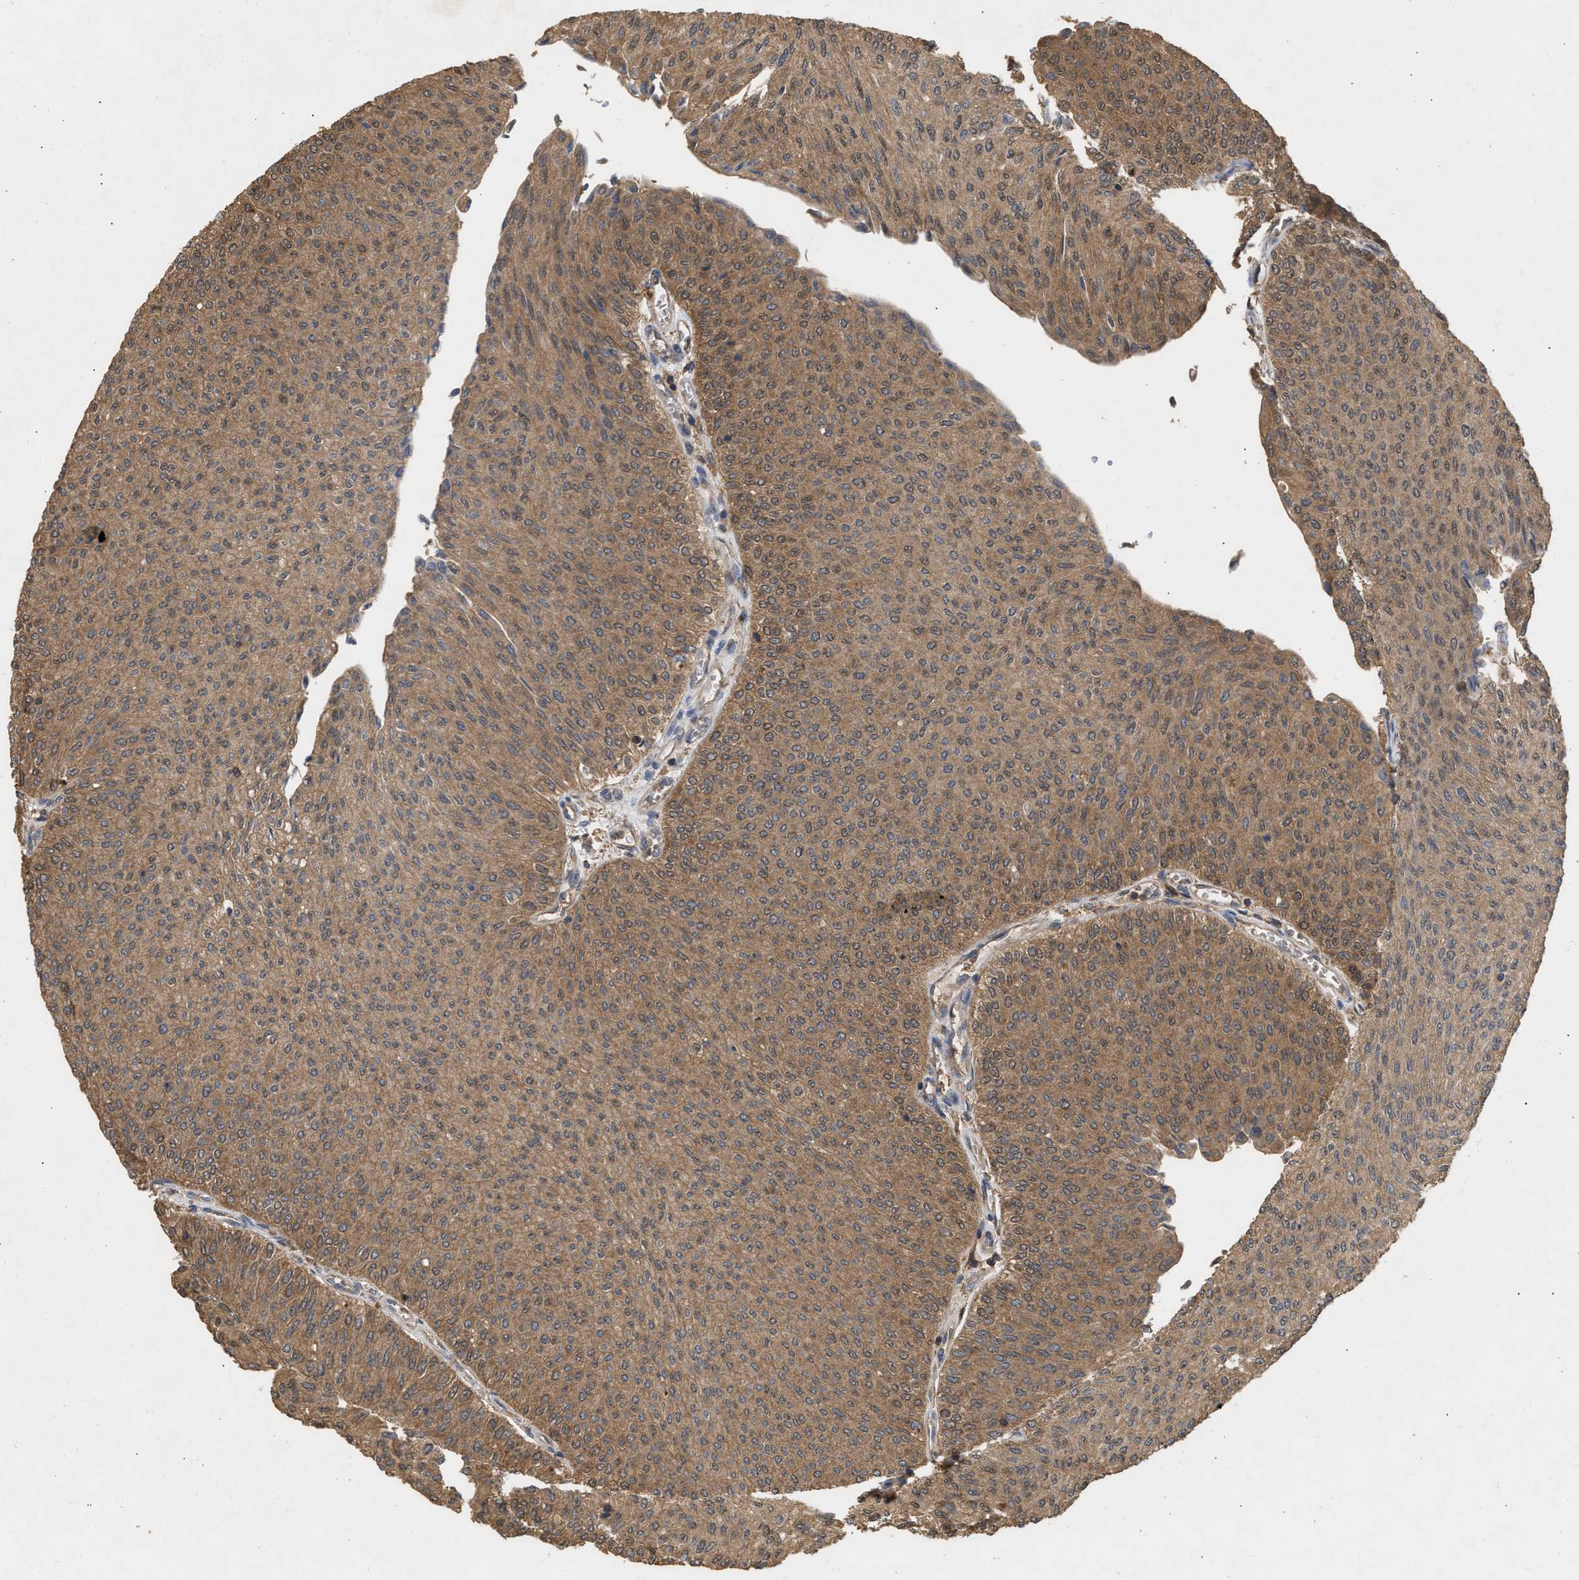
{"staining": {"intensity": "moderate", "quantity": ">75%", "location": "cytoplasmic/membranous"}, "tissue": "urothelial cancer", "cell_type": "Tumor cells", "image_type": "cancer", "snomed": [{"axis": "morphology", "description": "Urothelial carcinoma, Low grade"}, {"axis": "topography", "description": "Urinary bladder"}], "caption": "Approximately >75% of tumor cells in human urothelial cancer display moderate cytoplasmic/membranous protein positivity as visualized by brown immunohistochemical staining.", "gene": "FITM1", "patient": {"sex": "male", "age": 78}}